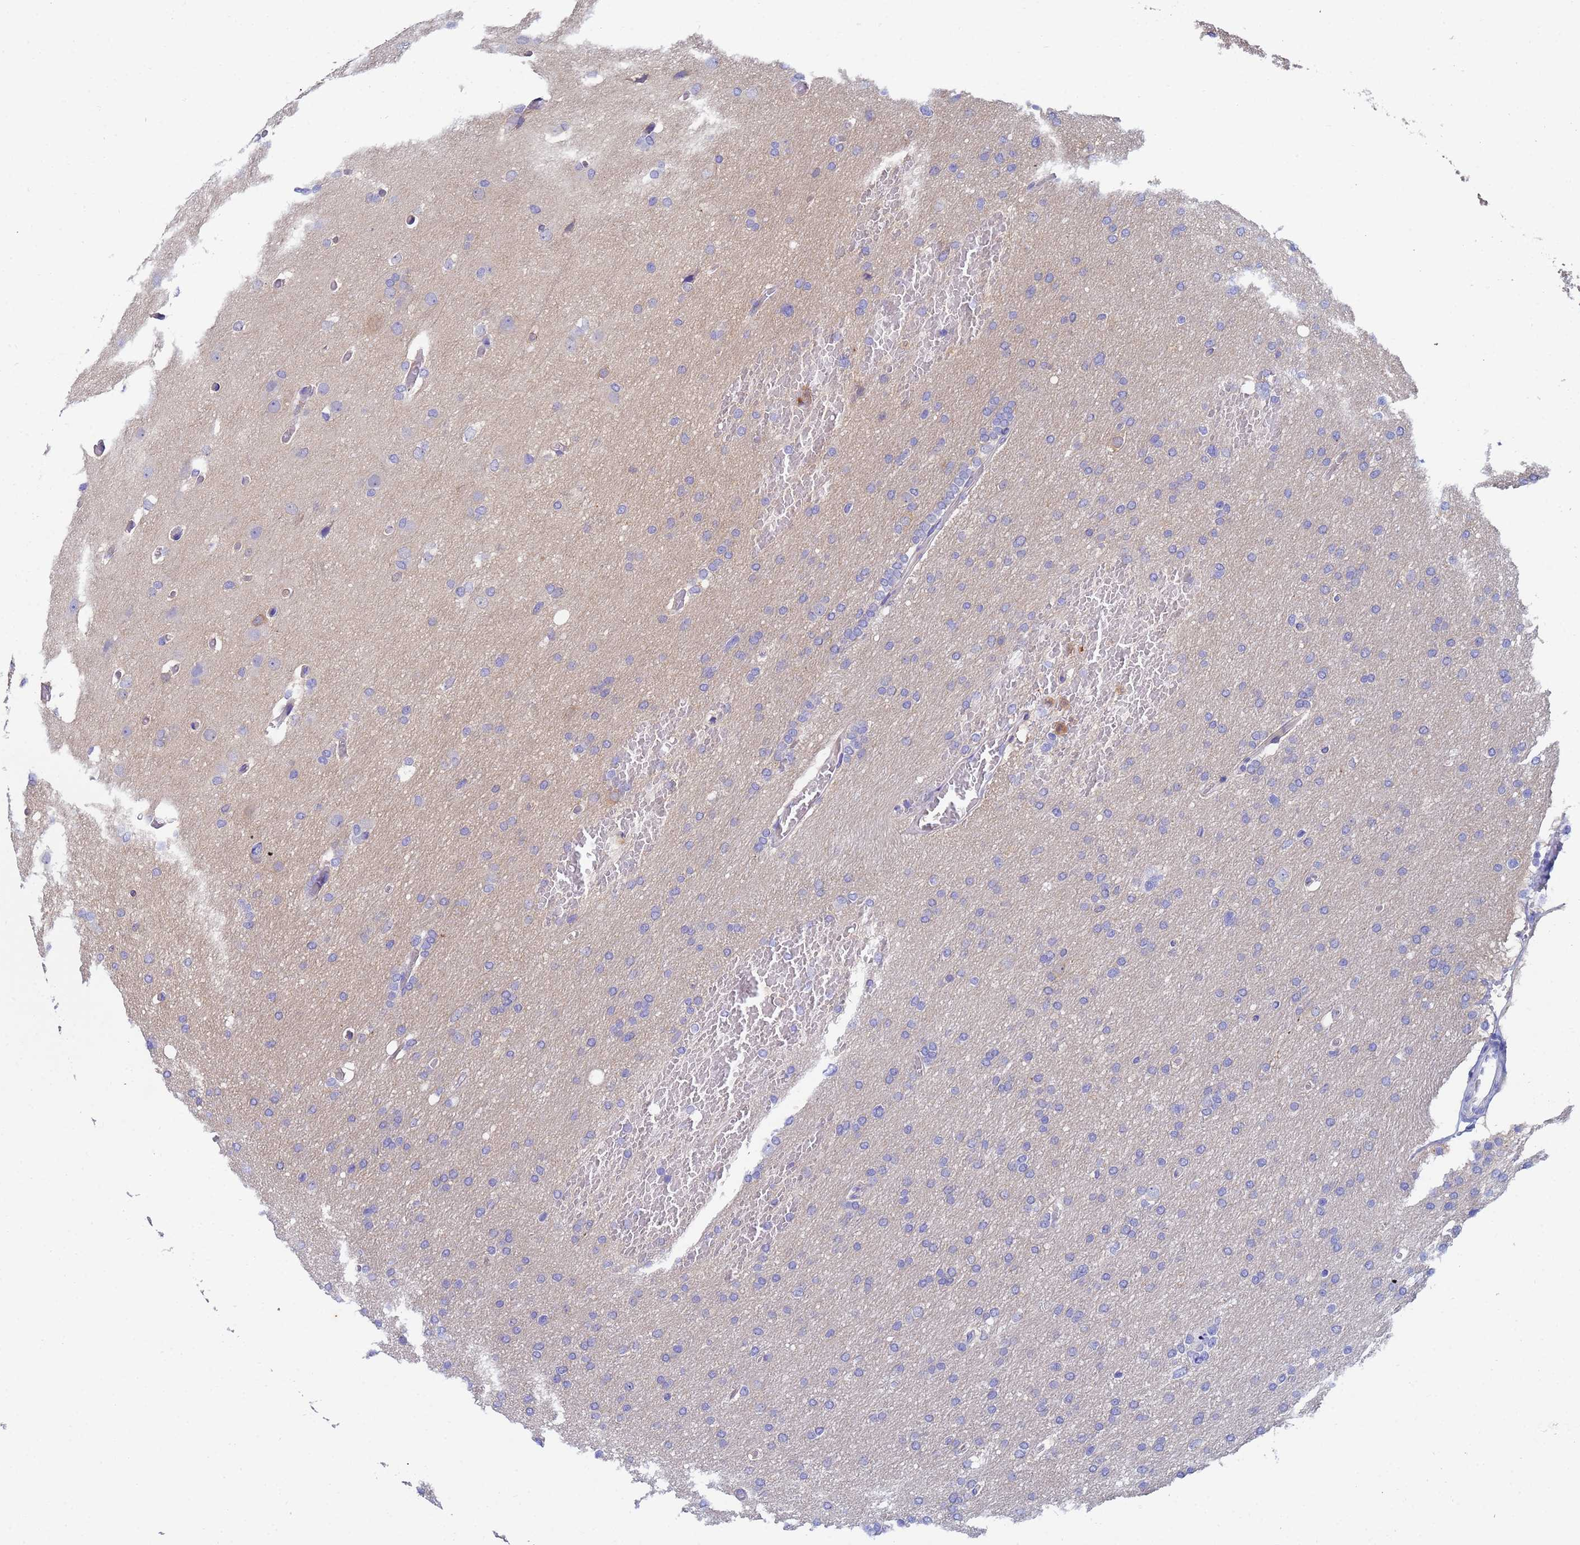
{"staining": {"intensity": "negative", "quantity": "none", "location": "none"}, "tissue": "glioma", "cell_type": "Tumor cells", "image_type": "cancer", "snomed": [{"axis": "morphology", "description": "Glioma, malignant, High grade"}, {"axis": "topography", "description": "Cerebral cortex"}], "caption": "Immunohistochemistry (IHC) image of human high-grade glioma (malignant) stained for a protein (brown), which exhibits no expression in tumor cells.", "gene": "TTLL11", "patient": {"sex": "female", "age": 36}}